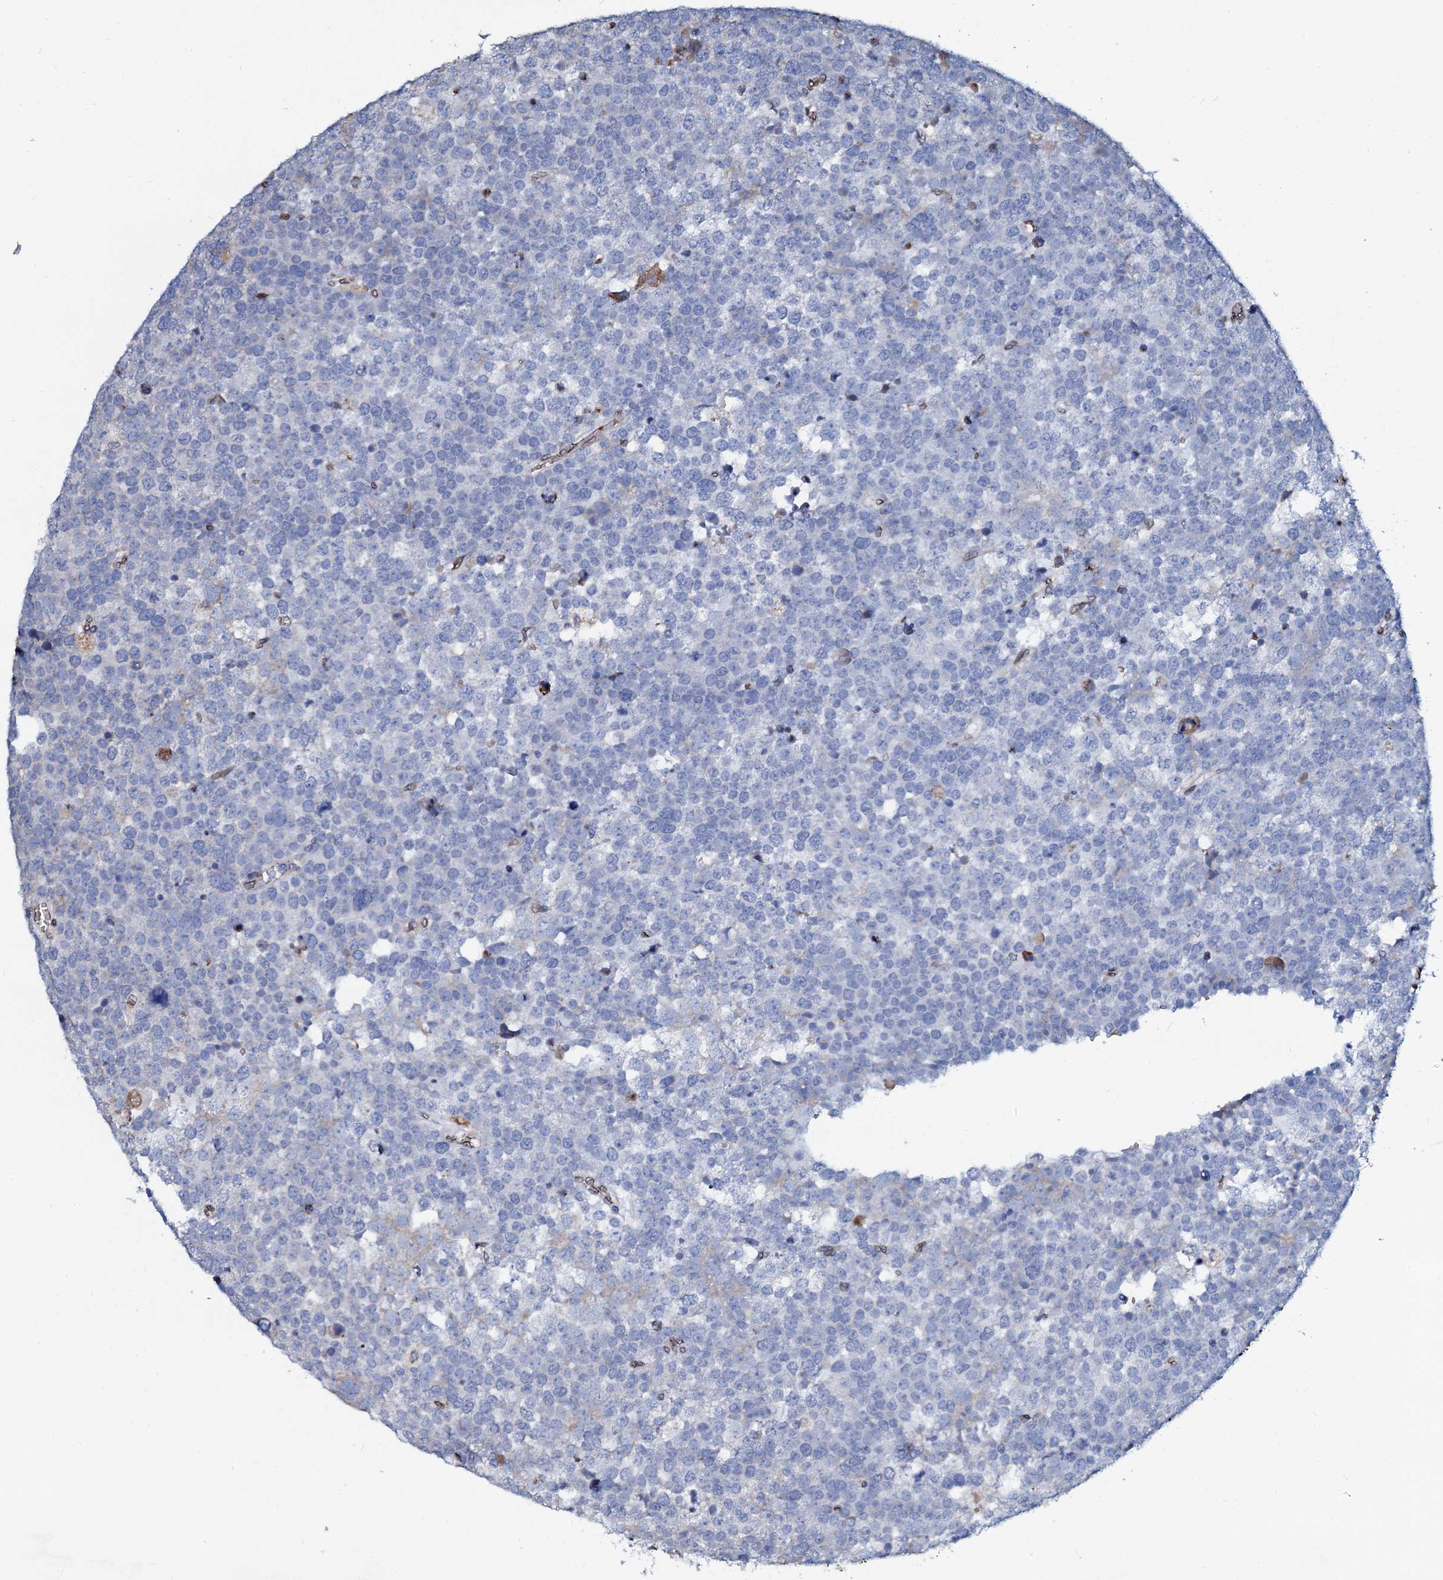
{"staining": {"intensity": "negative", "quantity": "none", "location": "none"}, "tissue": "testis cancer", "cell_type": "Tumor cells", "image_type": "cancer", "snomed": [{"axis": "morphology", "description": "Seminoma, NOS"}, {"axis": "topography", "description": "Testis"}], "caption": "Tumor cells are negative for brown protein staining in testis cancer. (Immunohistochemistry (ihc), brightfield microscopy, high magnification).", "gene": "NRP2", "patient": {"sex": "male", "age": 71}}